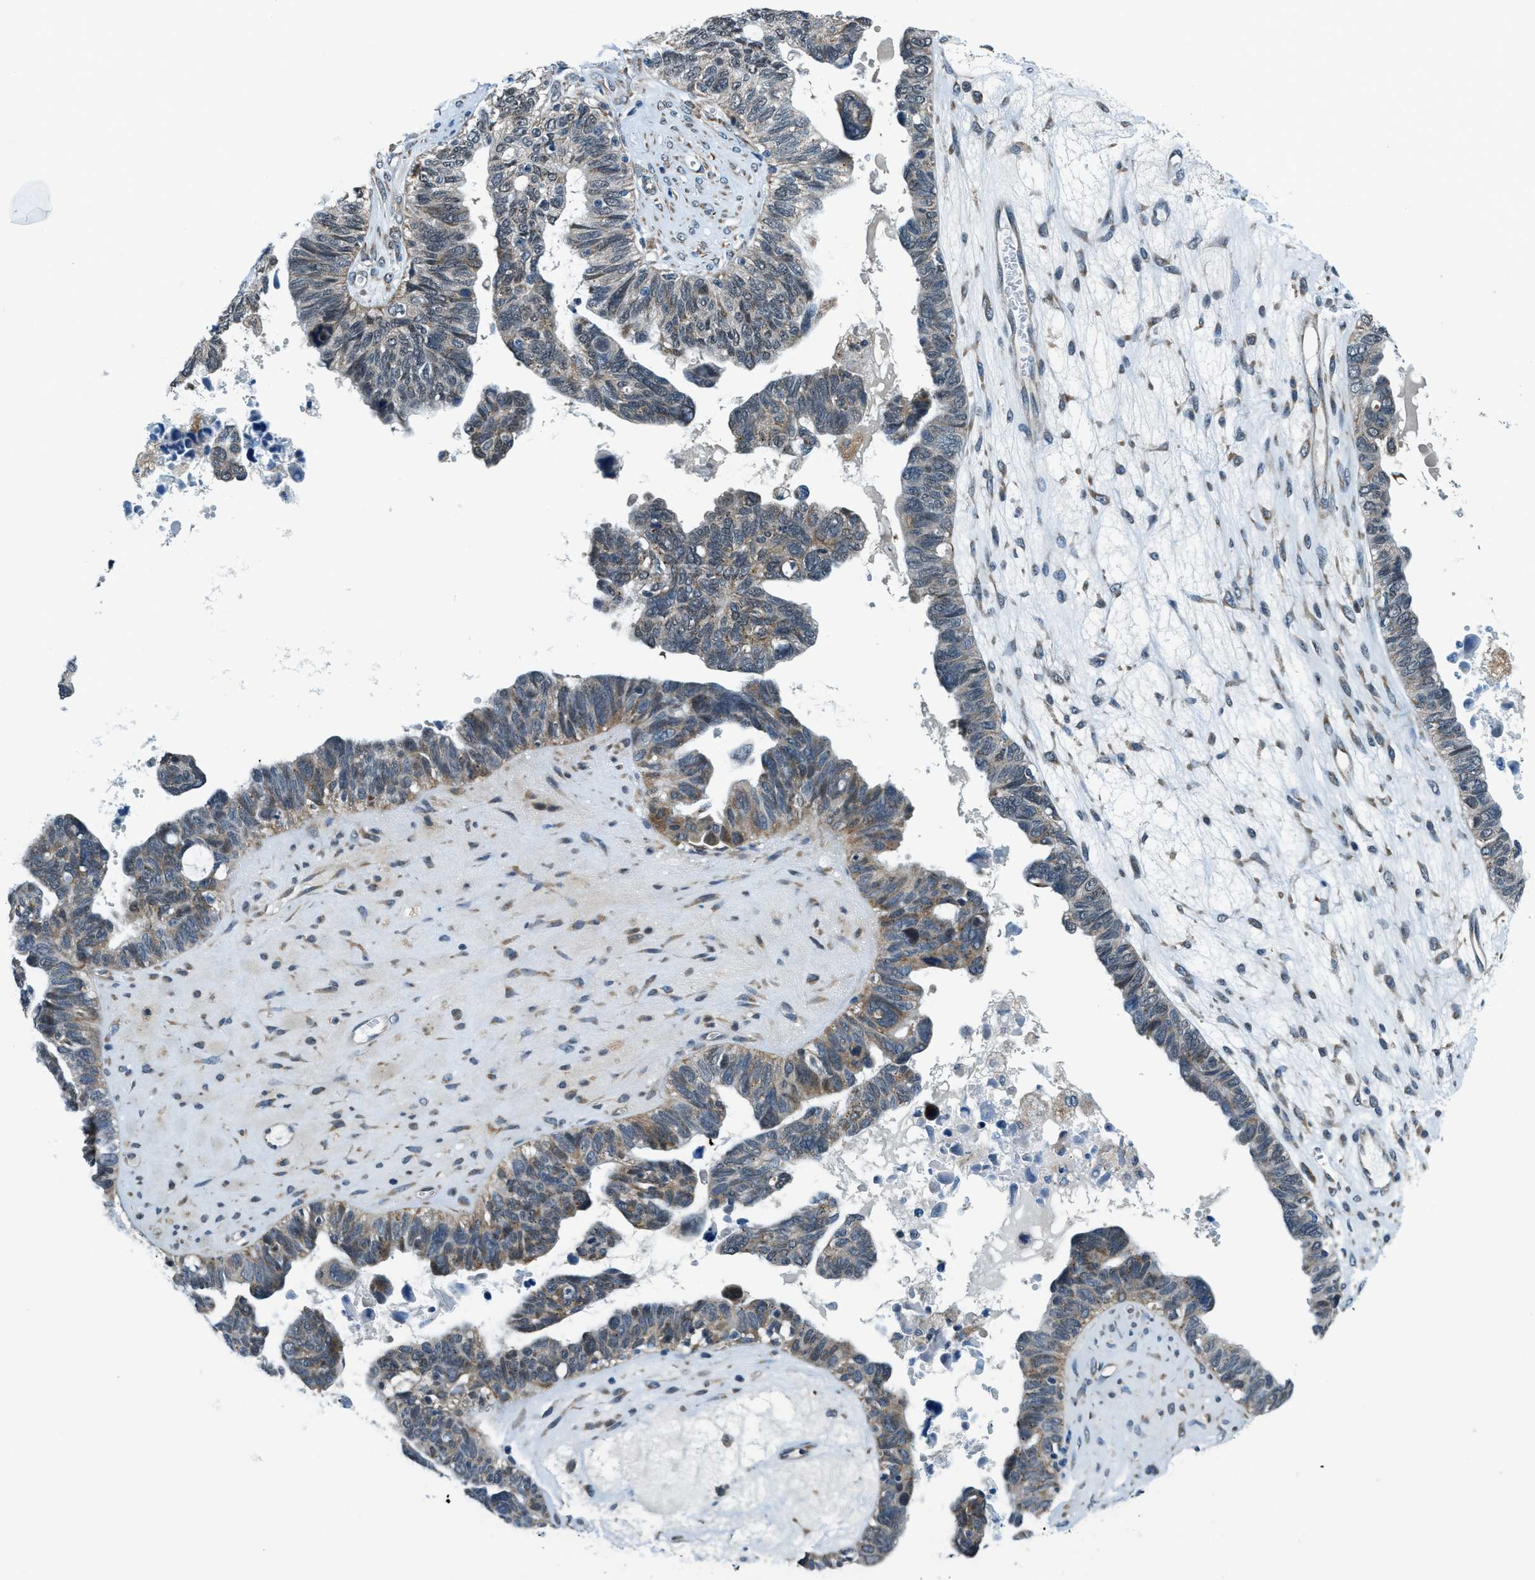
{"staining": {"intensity": "moderate", "quantity": "<25%", "location": "cytoplasmic/membranous"}, "tissue": "ovarian cancer", "cell_type": "Tumor cells", "image_type": "cancer", "snomed": [{"axis": "morphology", "description": "Cystadenocarcinoma, serous, NOS"}, {"axis": "topography", "description": "Ovary"}], "caption": "Immunohistochemistry (IHC) photomicrograph of human ovarian serous cystadenocarcinoma stained for a protein (brown), which displays low levels of moderate cytoplasmic/membranous positivity in approximately <25% of tumor cells.", "gene": "GINM1", "patient": {"sex": "female", "age": 79}}